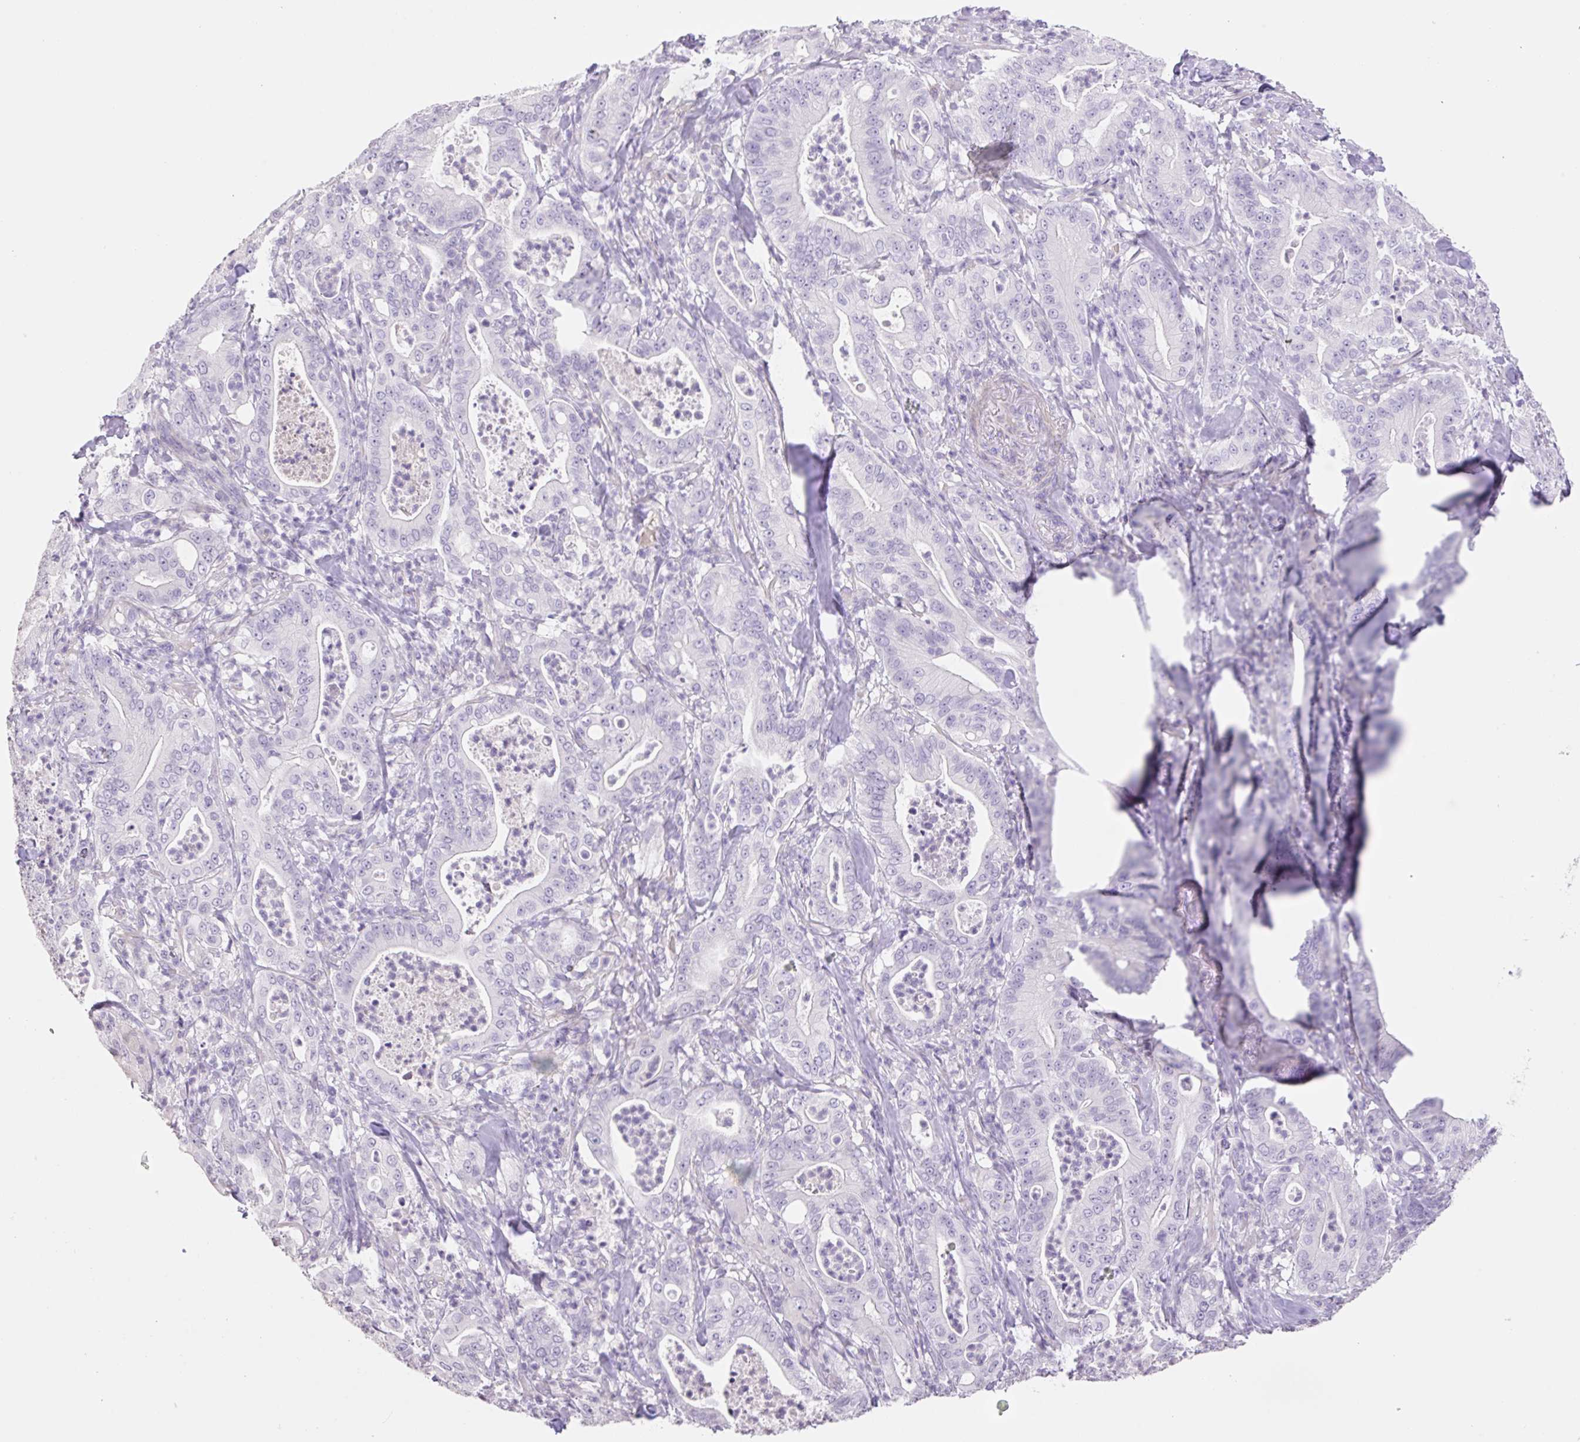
{"staining": {"intensity": "negative", "quantity": "none", "location": "none"}, "tissue": "pancreatic cancer", "cell_type": "Tumor cells", "image_type": "cancer", "snomed": [{"axis": "morphology", "description": "Adenocarcinoma, NOS"}, {"axis": "topography", "description": "Pancreas"}], "caption": "A micrograph of human adenocarcinoma (pancreatic) is negative for staining in tumor cells.", "gene": "HCRTR2", "patient": {"sex": "male", "age": 71}}